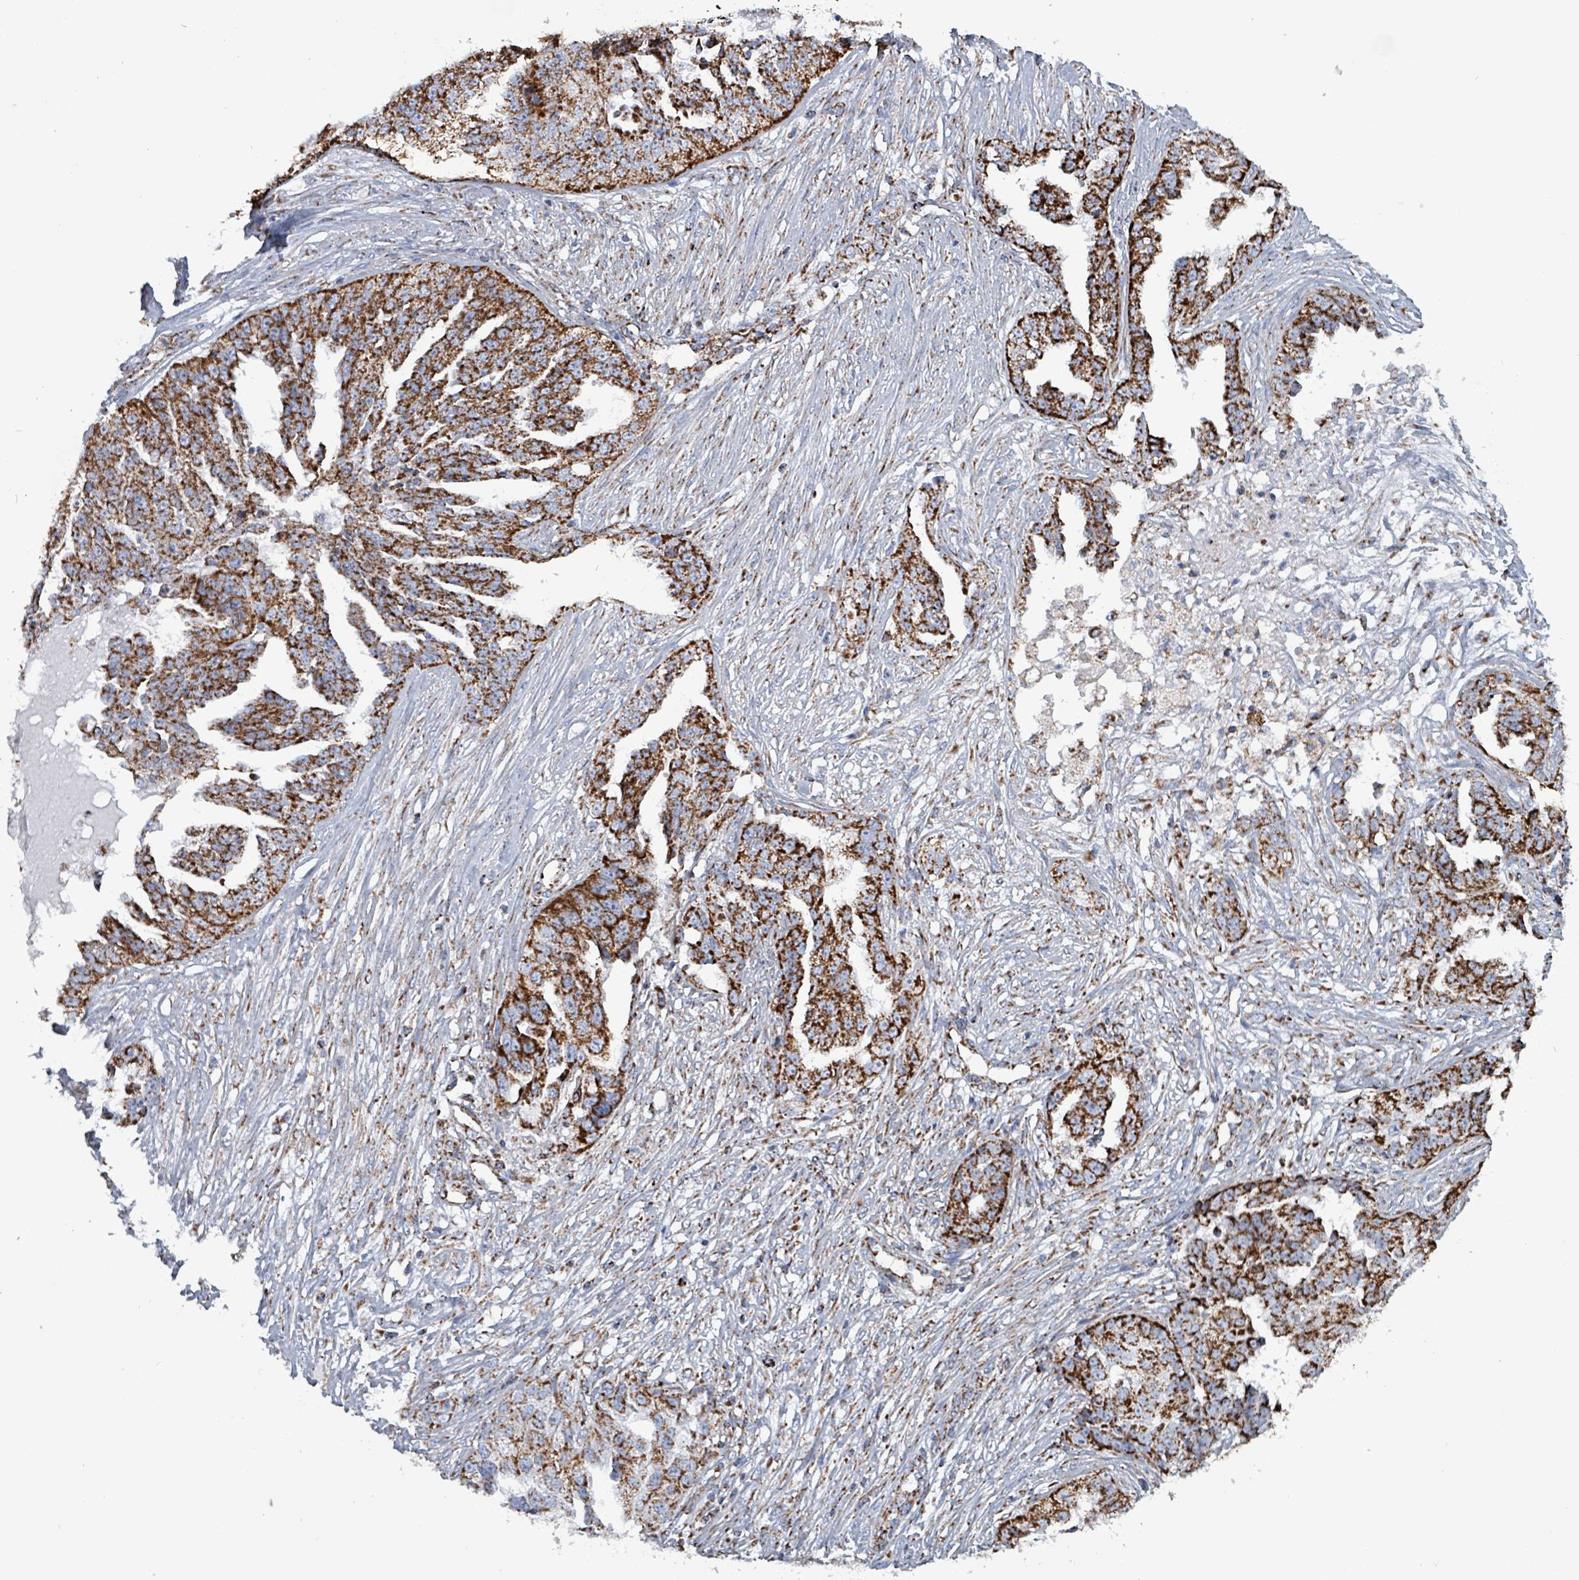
{"staining": {"intensity": "strong", "quantity": ">75%", "location": "cytoplasmic/membranous"}, "tissue": "ovarian cancer", "cell_type": "Tumor cells", "image_type": "cancer", "snomed": [{"axis": "morphology", "description": "Cystadenocarcinoma, serous, NOS"}, {"axis": "topography", "description": "Ovary"}], "caption": "Immunohistochemistry (IHC) image of serous cystadenocarcinoma (ovarian) stained for a protein (brown), which displays high levels of strong cytoplasmic/membranous staining in about >75% of tumor cells.", "gene": "IDH3B", "patient": {"sex": "female", "age": 58}}